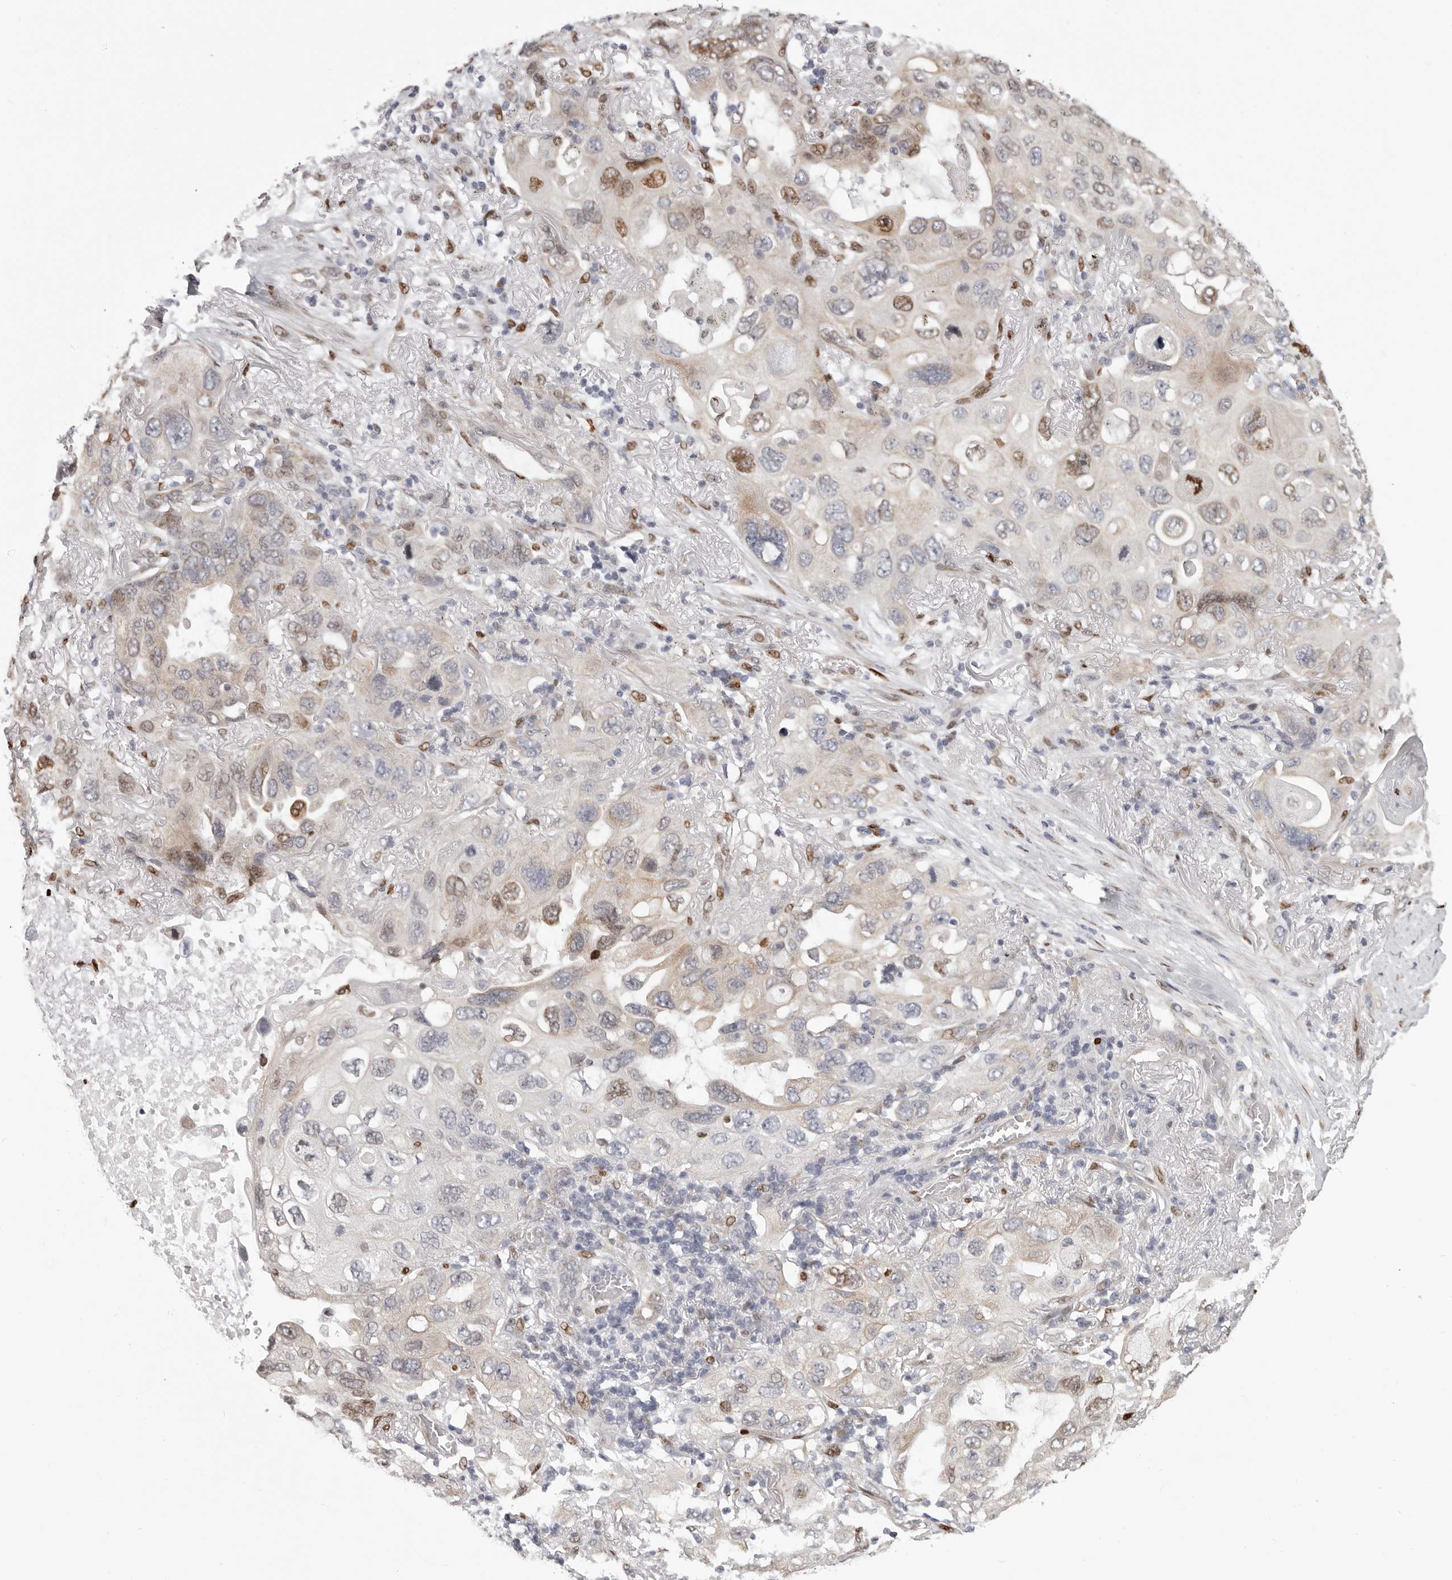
{"staining": {"intensity": "moderate", "quantity": "<25%", "location": "nuclear"}, "tissue": "lung cancer", "cell_type": "Tumor cells", "image_type": "cancer", "snomed": [{"axis": "morphology", "description": "Squamous cell carcinoma, NOS"}, {"axis": "topography", "description": "Lung"}], "caption": "Lung cancer (squamous cell carcinoma) stained with IHC reveals moderate nuclear positivity in about <25% of tumor cells.", "gene": "SRP19", "patient": {"sex": "female", "age": 73}}